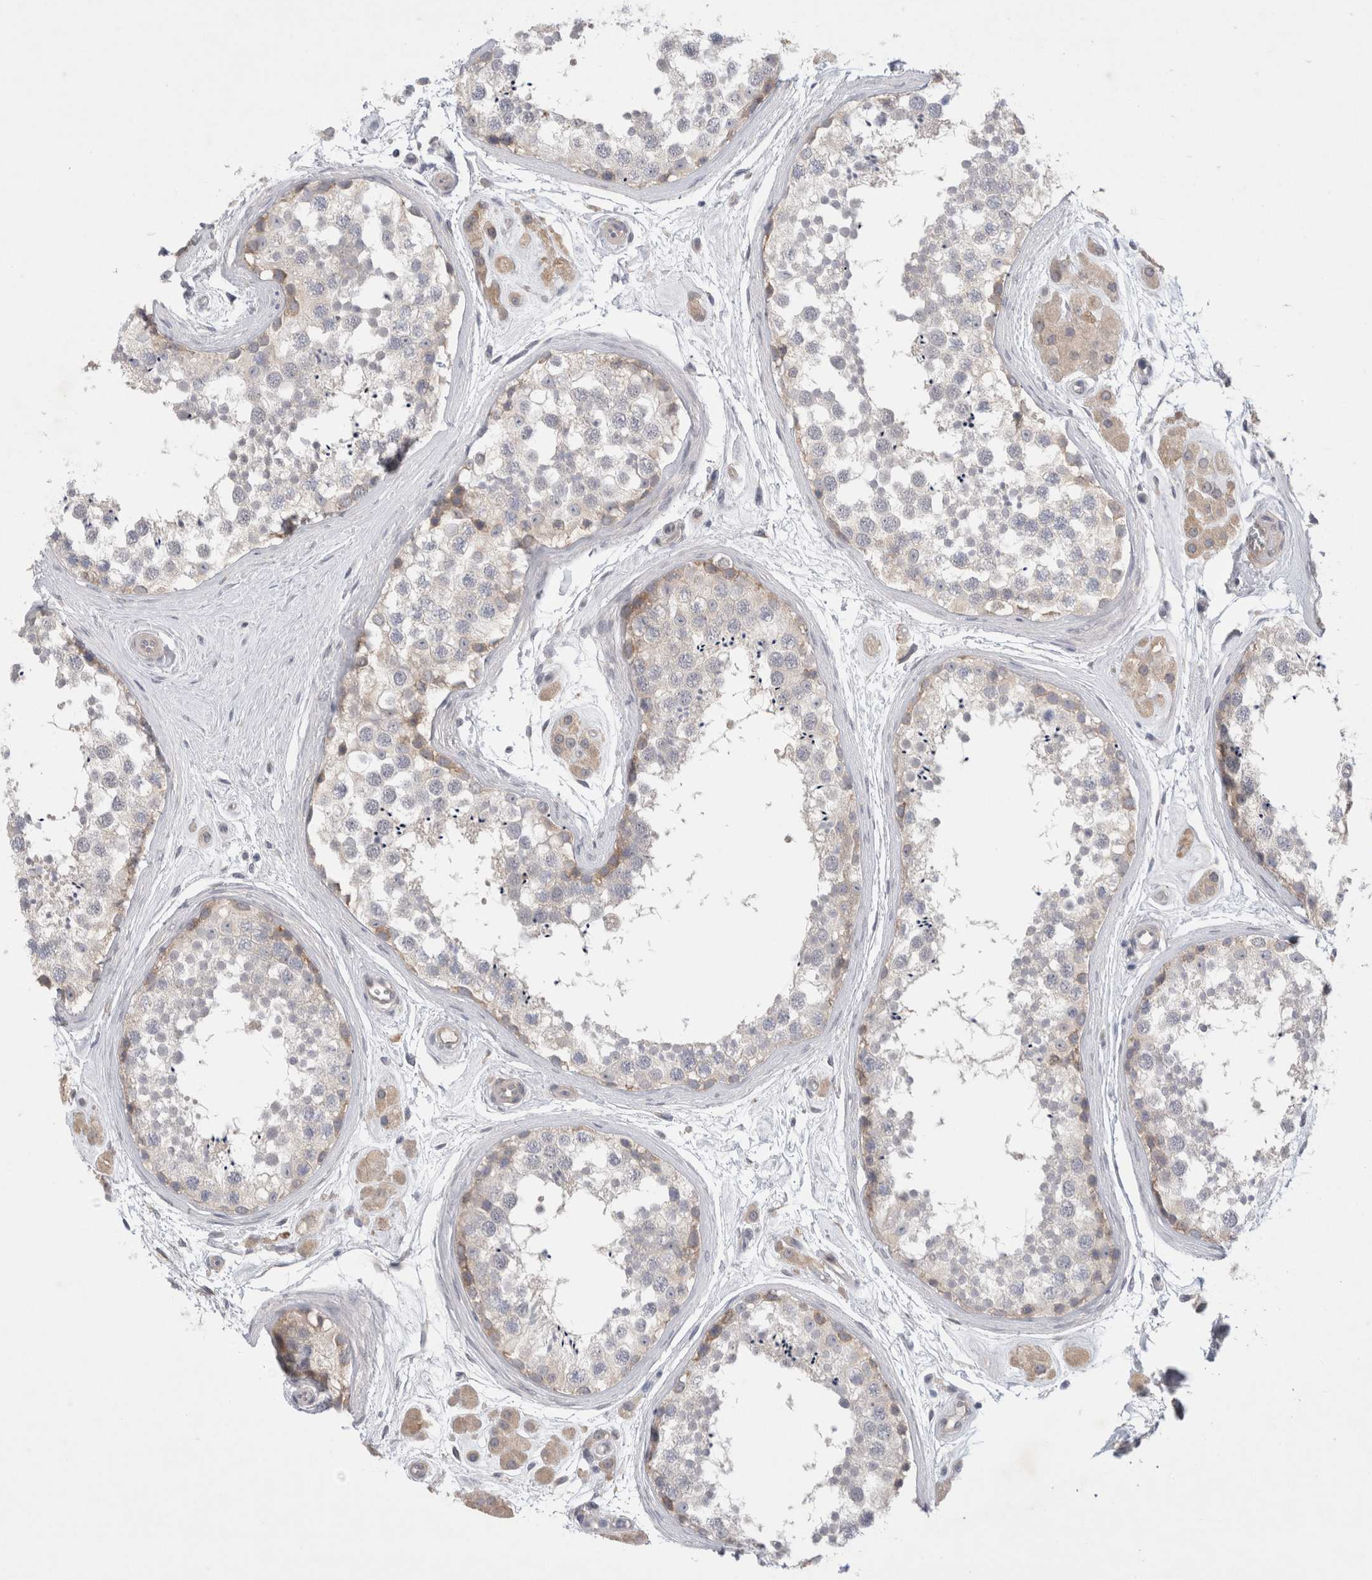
{"staining": {"intensity": "weak", "quantity": "<25%", "location": "cytoplasmic/membranous"}, "tissue": "testis", "cell_type": "Cells in seminiferous ducts", "image_type": "normal", "snomed": [{"axis": "morphology", "description": "Normal tissue, NOS"}, {"axis": "topography", "description": "Testis"}], "caption": "Testis was stained to show a protein in brown. There is no significant expression in cells in seminiferous ducts. The staining was performed using DAB to visualize the protein expression in brown, while the nuclei were stained in blue with hematoxylin (Magnification: 20x).", "gene": "WIPF2", "patient": {"sex": "male", "age": 56}}